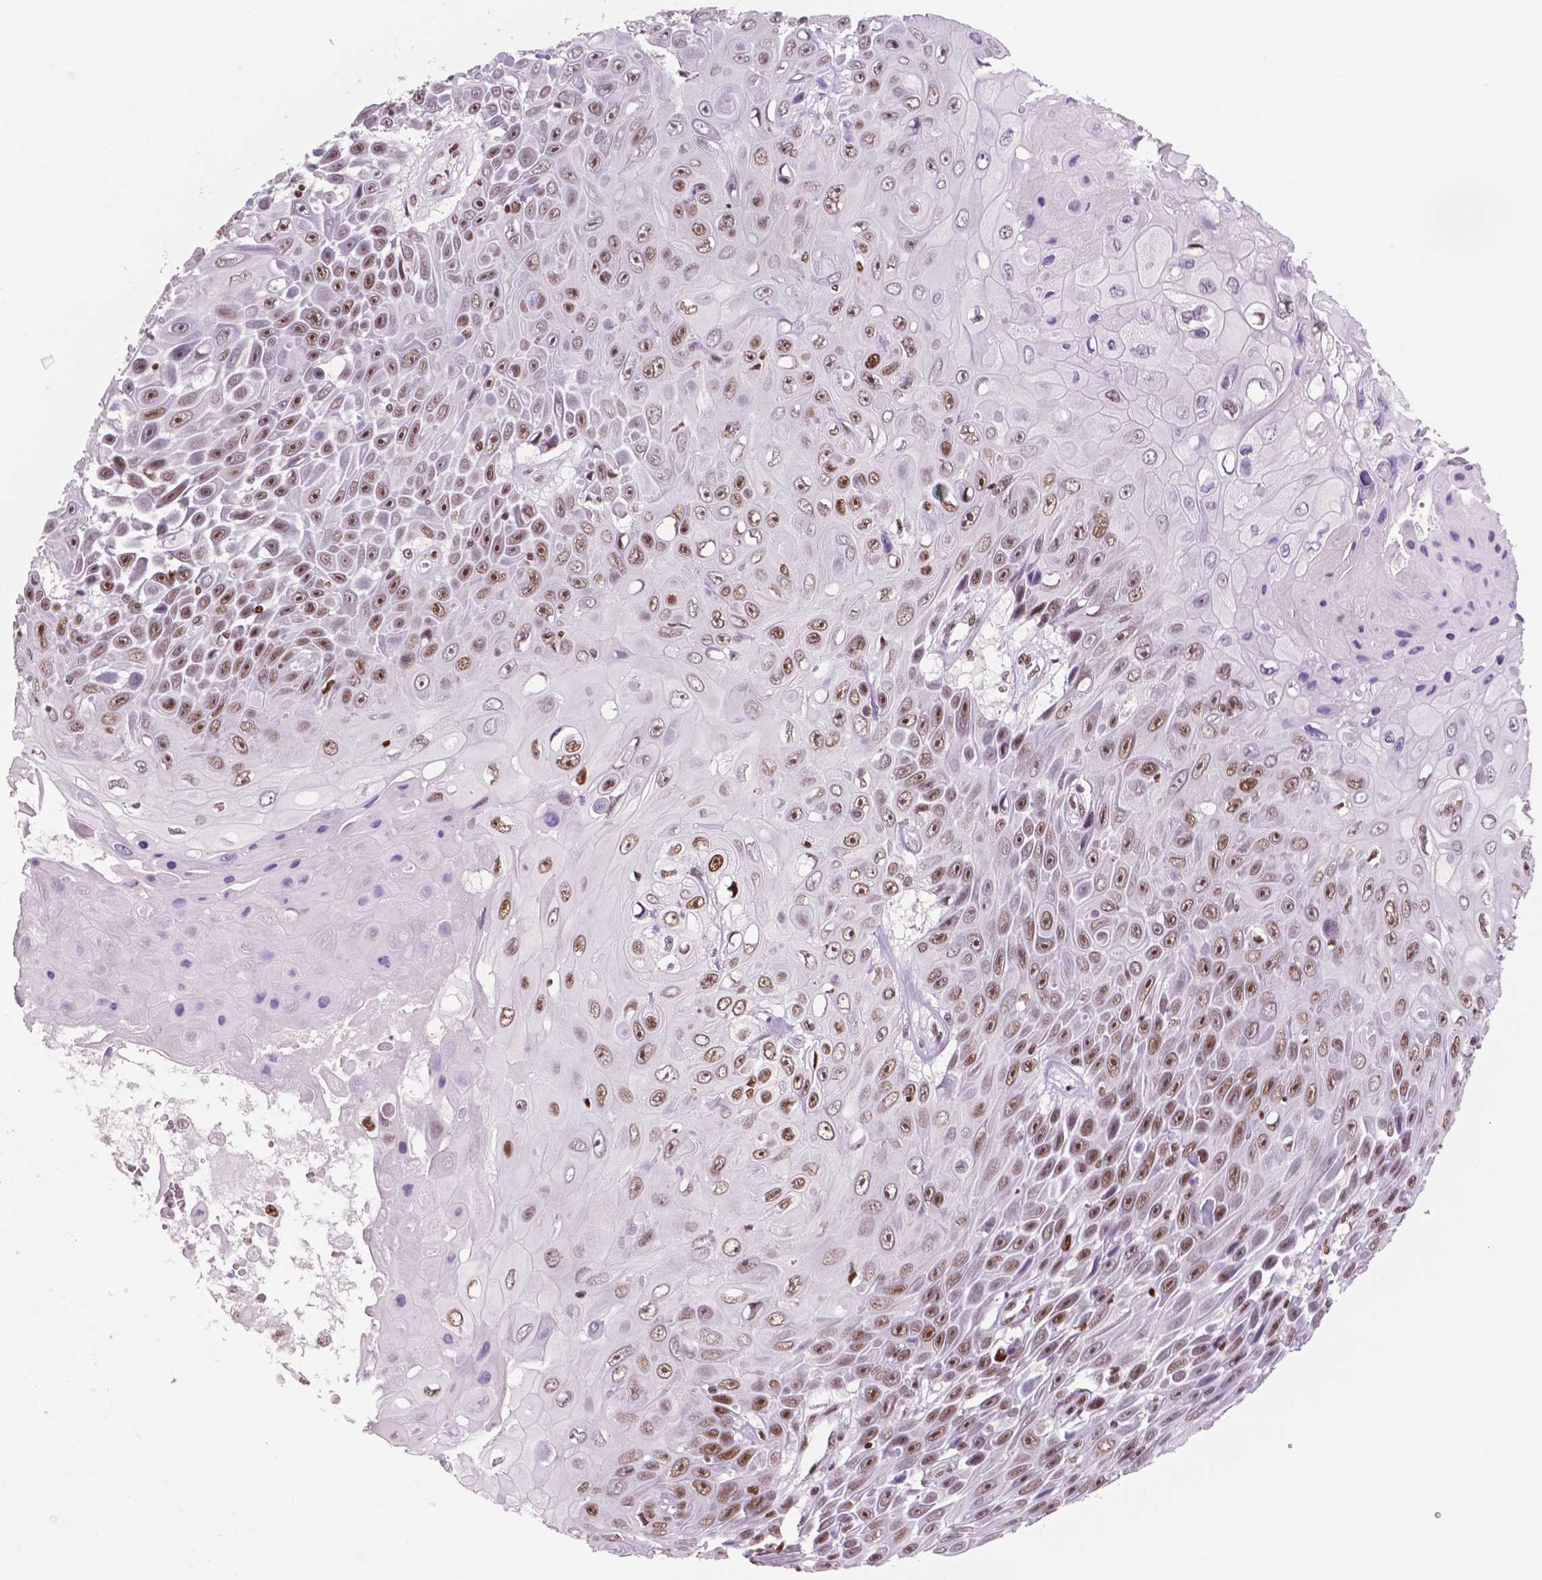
{"staining": {"intensity": "moderate", "quantity": ">75%", "location": "nuclear"}, "tissue": "skin cancer", "cell_type": "Tumor cells", "image_type": "cancer", "snomed": [{"axis": "morphology", "description": "Squamous cell carcinoma, NOS"}, {"axis": "topography", "description": "Skin"}], "caption": "Squamous cell carcinoma (skin) stained with a protein marker displays moderate staining in tumor cells.", "gene": "MSH6", "patient": {"sex": "male", "age": 82}}